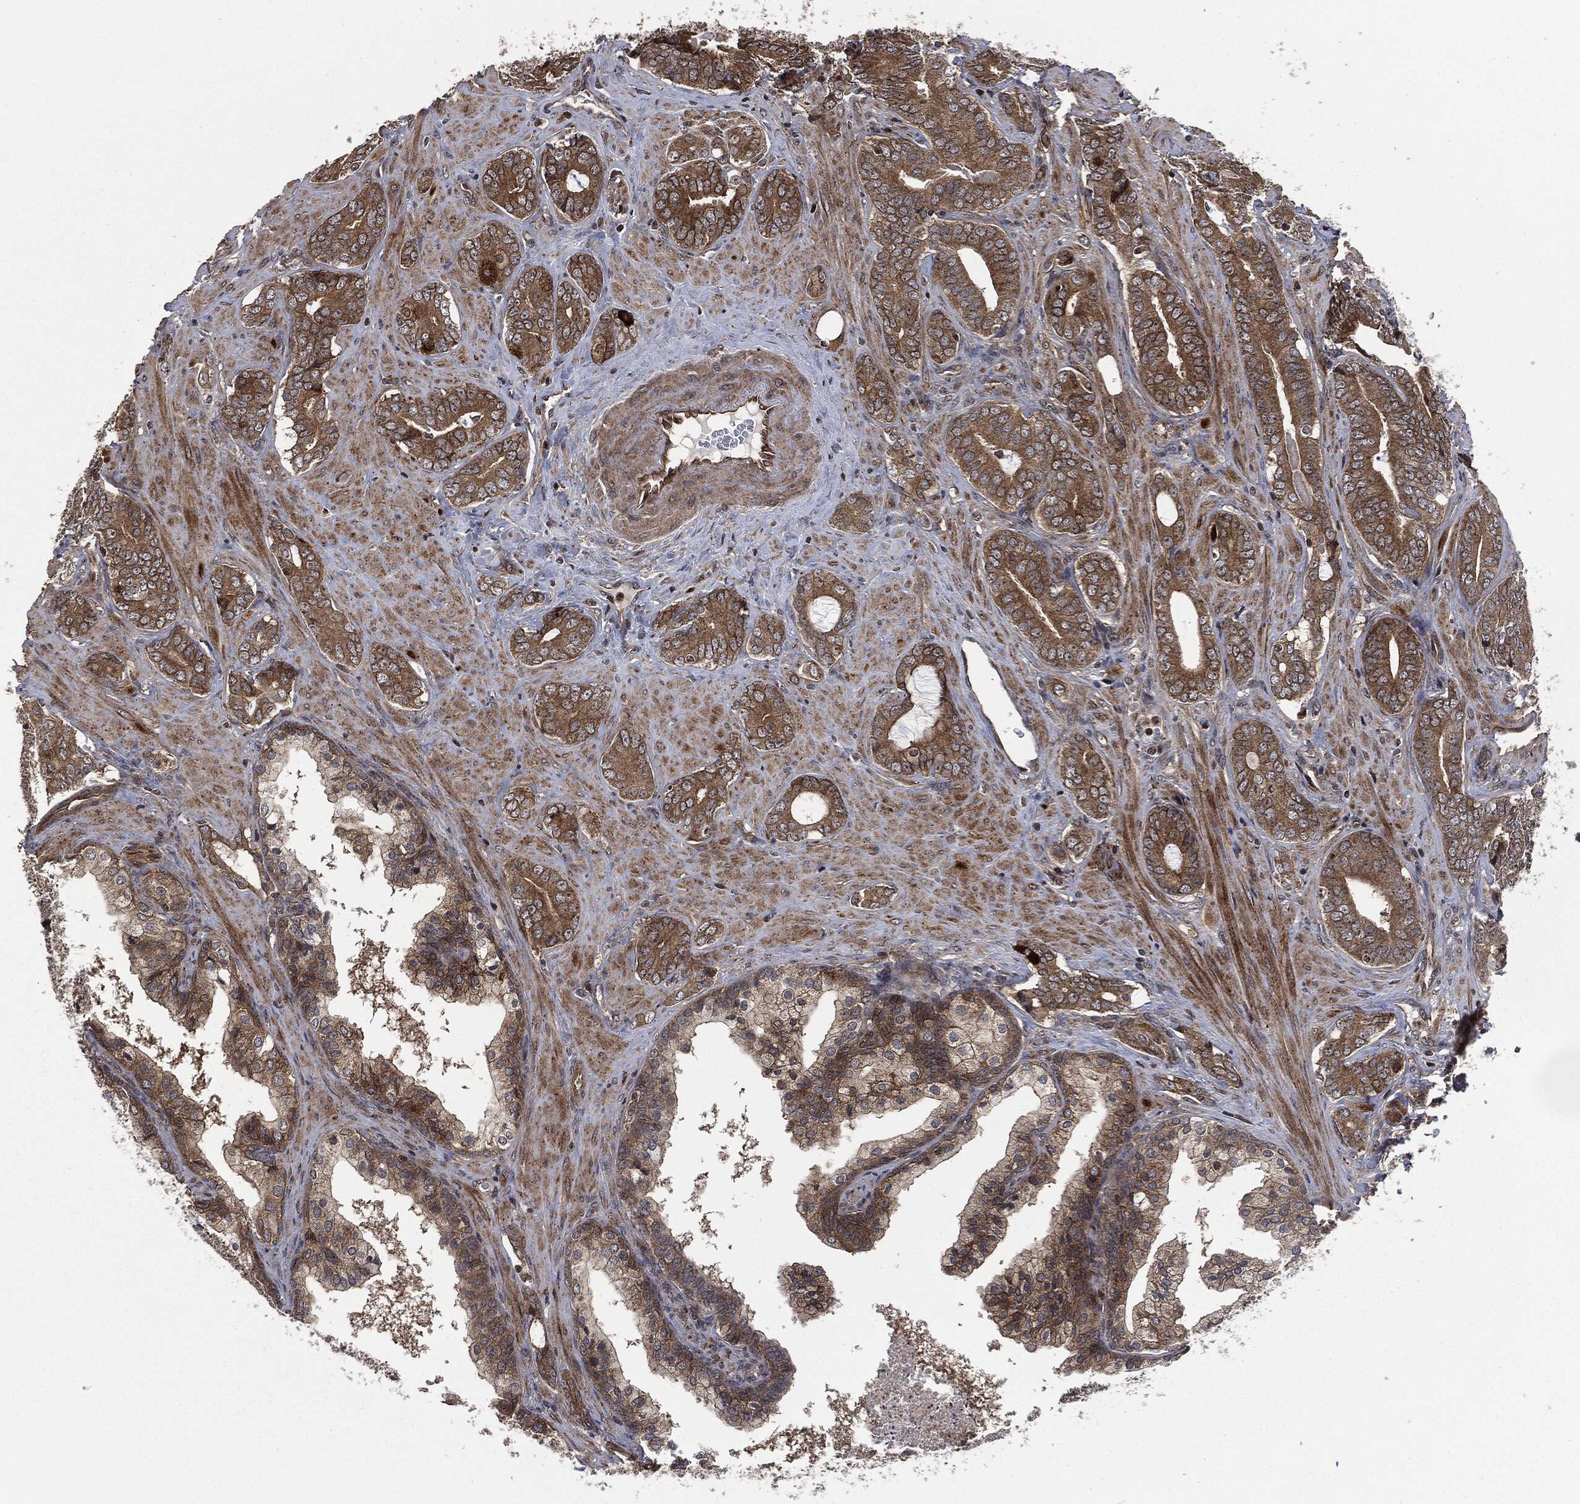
{"staining": {"intensity": "strong", "quantity": ">75%", "location": "cytoplasmic/membranous"}, "tissue": "prostate cancer", "cell_type": "Tumor cells", "image_type": "cancer", "snomed": [{"axis": "morphology", "description": "Adenocarcinoma, NOS"}, {"axis": "topography", "description": "Prostate"}], "caption": "Immunohistochemical staining of human adenocarcinoma (prostate) reveals high levels of strong cytoplasmic/membranous staining in approximately >75% of tumor cells.", "gene": "HRAS", "patient": {"sex": "male", "age": 55}}